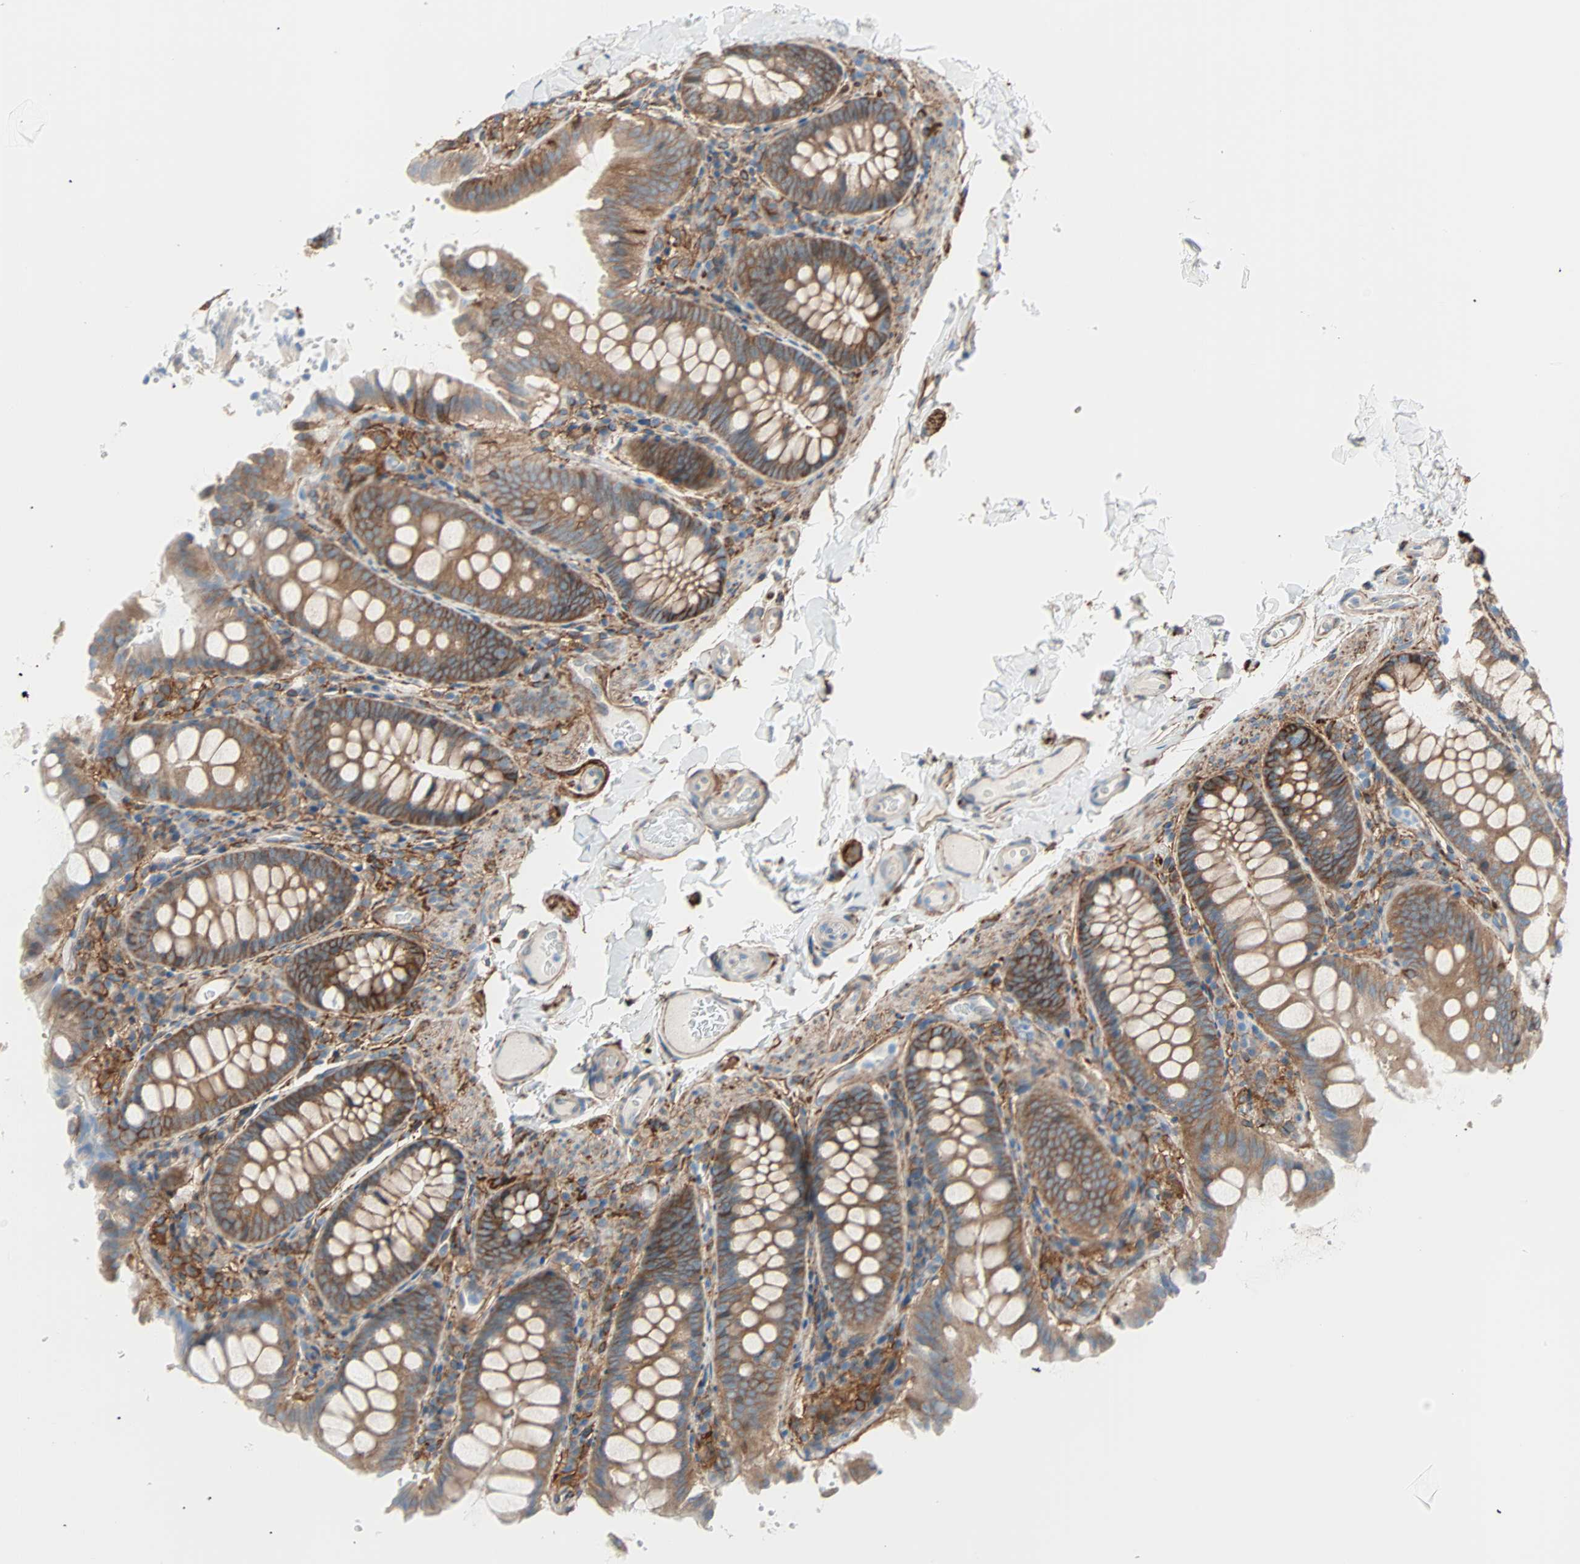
{"staining": {"intensity": "moderate", "quantity": ">75%", "location": "cytoplasmic/membranous"}, "tissue": "colon", "cell_type": "Endothelial cells", "image_type": "normal", "snomed": [{"axis": "morphology", "description": "Normal tissue, NOS"}, {"axis": "topography", "description": "Colon"}], "caption": "Human colon stained for a protein (brown) demonstrates moderate cytoplasmic/membranous positive expression in about >75% of endothelial cells.", "gene": "EPB41L2", "patient": {"sex": "female", "age": 61}}